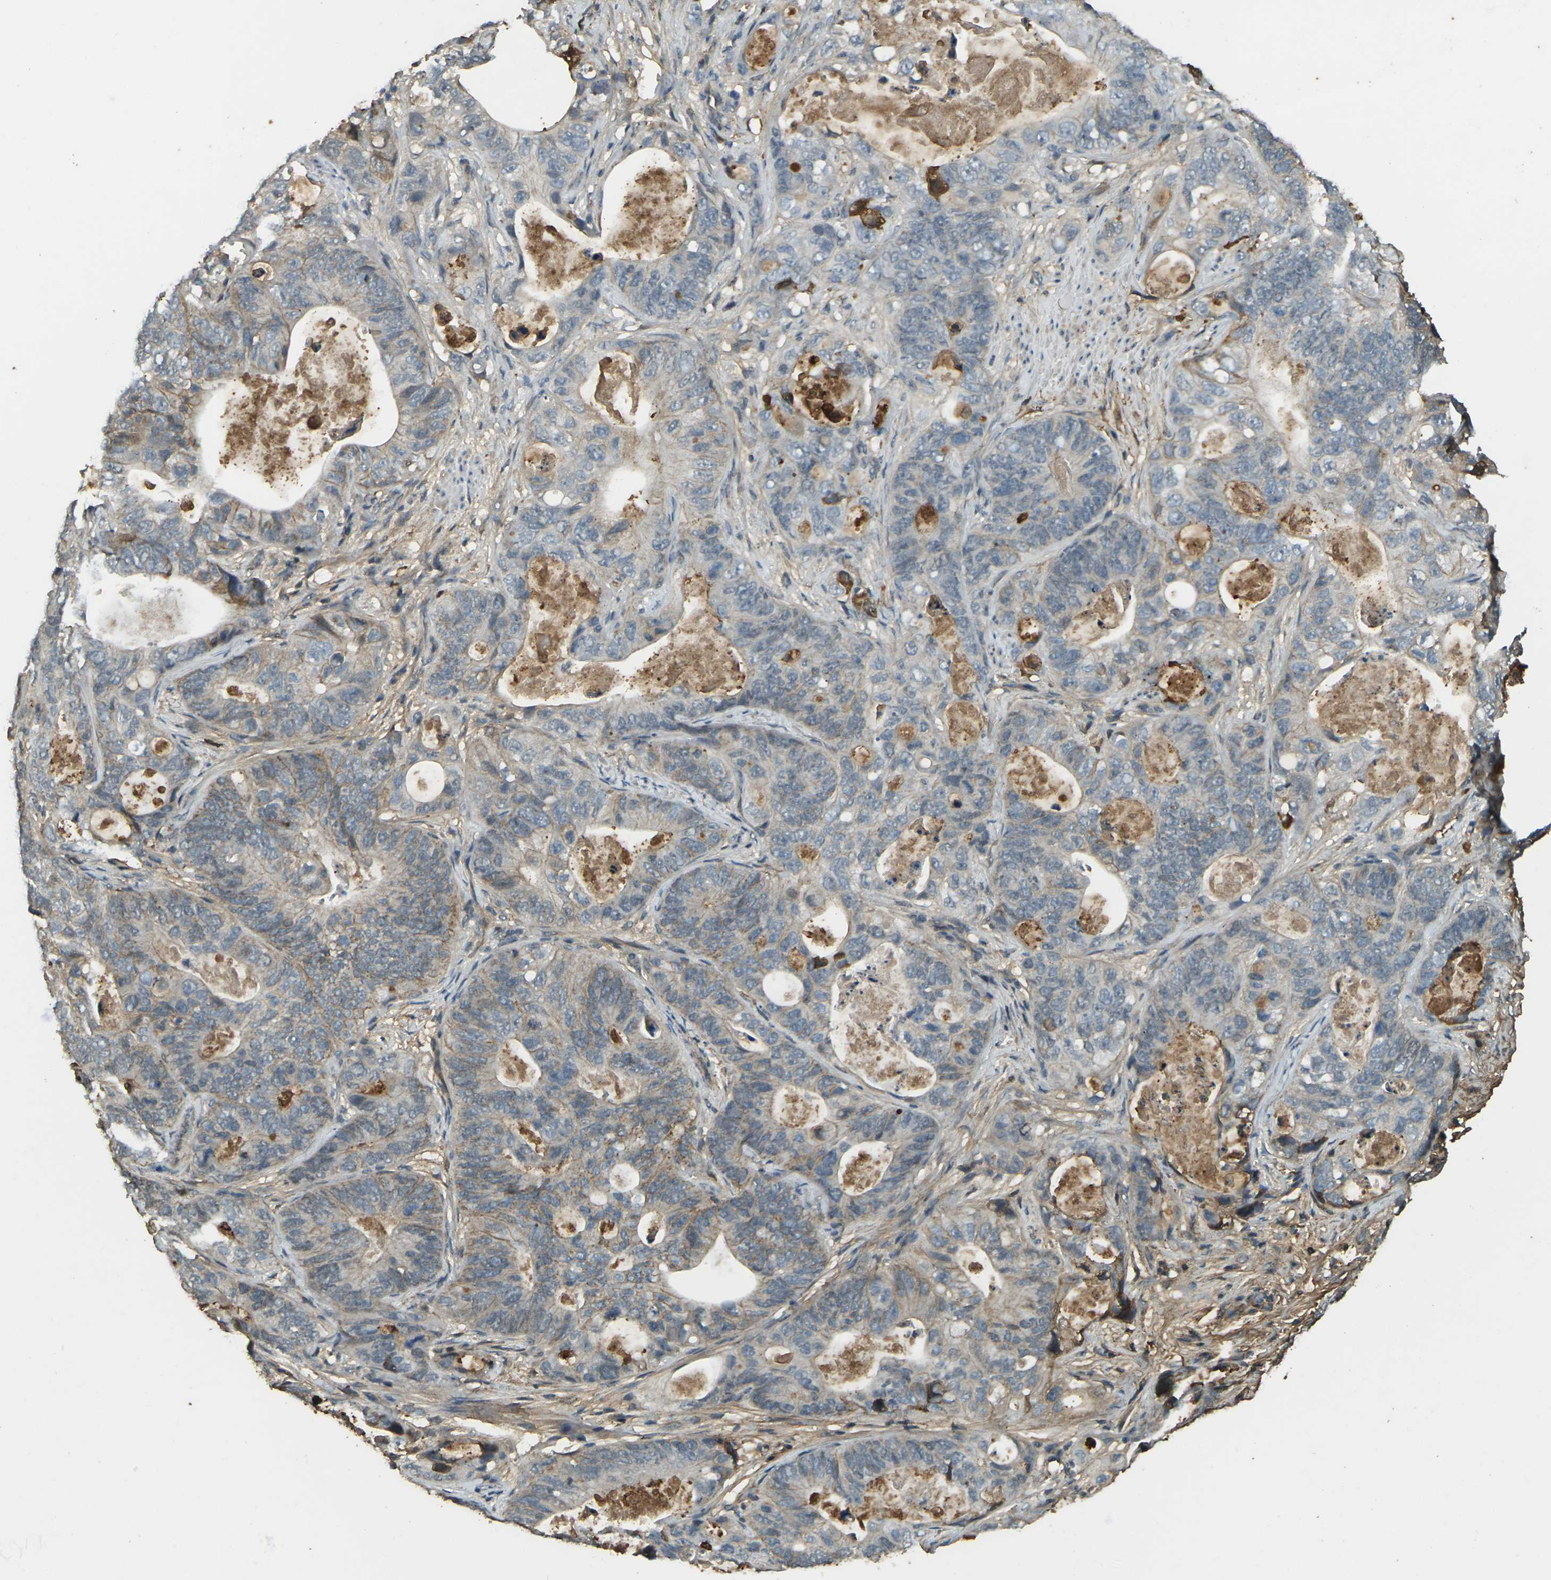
{"staining": {"intensity": "negative", "quantity": "none", "location": "none"}, "tissue": "stomach cancer", "cell_type": "Tumor cells", "image_type": "cancer", "snomed": [{"axis": "morphology", "description": "Adenocarcinoma, NOS"}, {"axis": "topography", "description": "Stomach"}], "caption": "Immunohistochemistry (IHC) photomicrograph of neoplastic tissue: human adenocarcinoma (stomach) stained with DAB reveals no significant protein staining in tumor cells.", "gene": "CYP1B1", "patient": {"sex": "female", "age": 89}}